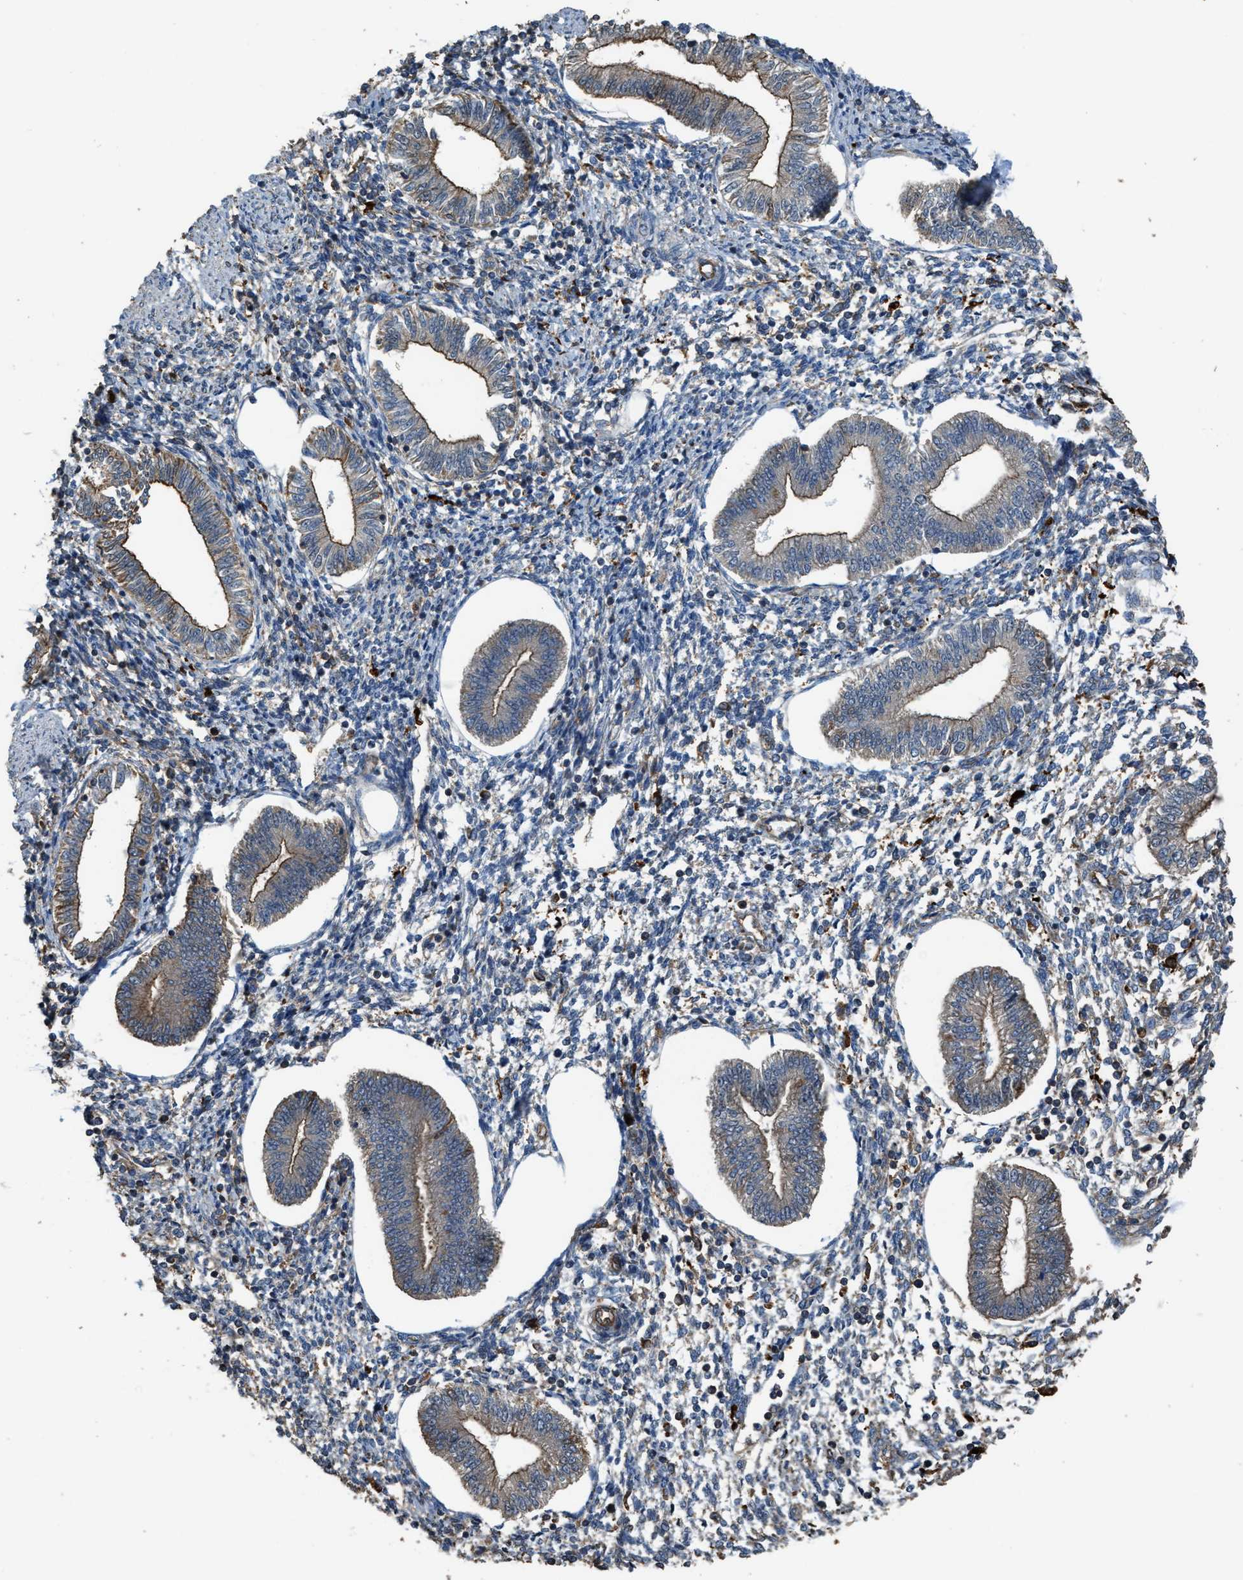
{"staining": {"intensity": "moderate", "quantity": "25%-75%", "location": "cytoplasmic/membranous"}, "tissue": "endometrium", "cell_type": "Cells in endometrial stroma", "image_type": "normal", "snomed": [{"axis": "morphology", "description": "Normal tissue, NOS"}, {"axis": "topography", "description": "Endometrium"}], "caption": "Immunohistochemistry (IHC) staining of benign endometrium, which demonstrates medium levels of moderate cytoplasmic/membranous positivity in approximately 25%-75% of cells in endometrial stroma indicating moderate cytoplasmic/membranous protein positivity. The staining was performed using DAB (brown) for protein detection and nuclei were counterstained in hematoxylin (blue).", "gene": "ATIC", "patient": {"sex": "female", "age": 50}}